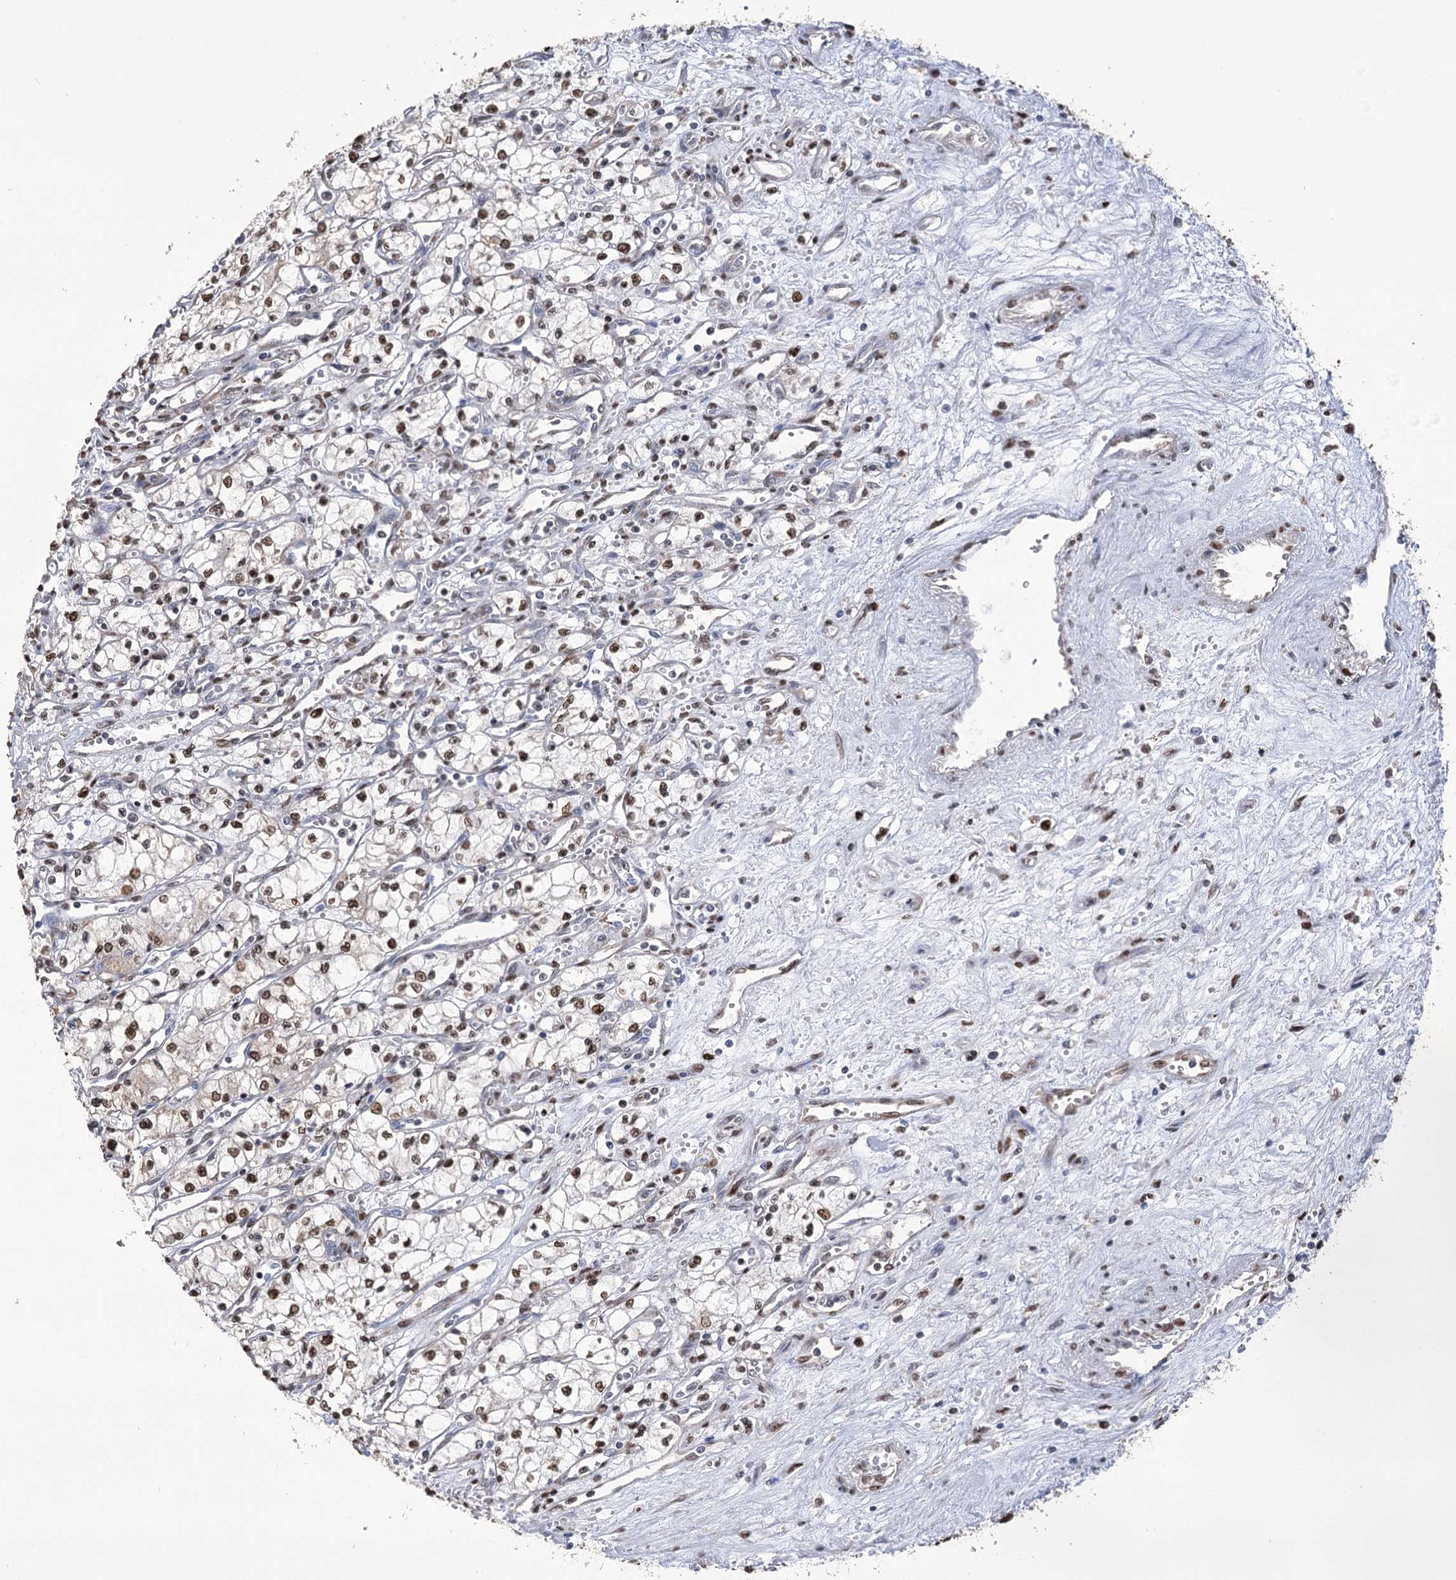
{"staining": {"intensity": "moderate", "quantity": ">75%", "location": "nuclear"}, "tissue": "renal cancer", "cell_type": "Tumor cells", "image_type": "cancer", "snomed": [{"axis": "morphology", "description": "Adenocarcinoma, NOS"}, {"axis": "topography", "description": "Kidney"}], "caption": "Immunohistochemistry image of renal cancer stained for a protein (brown), which exhibits medium levels of moderate nuclear expression in approximately >75% of tumor cells.", "gene": "NFU1", "patient": {"sex": "male", "age": 59}}